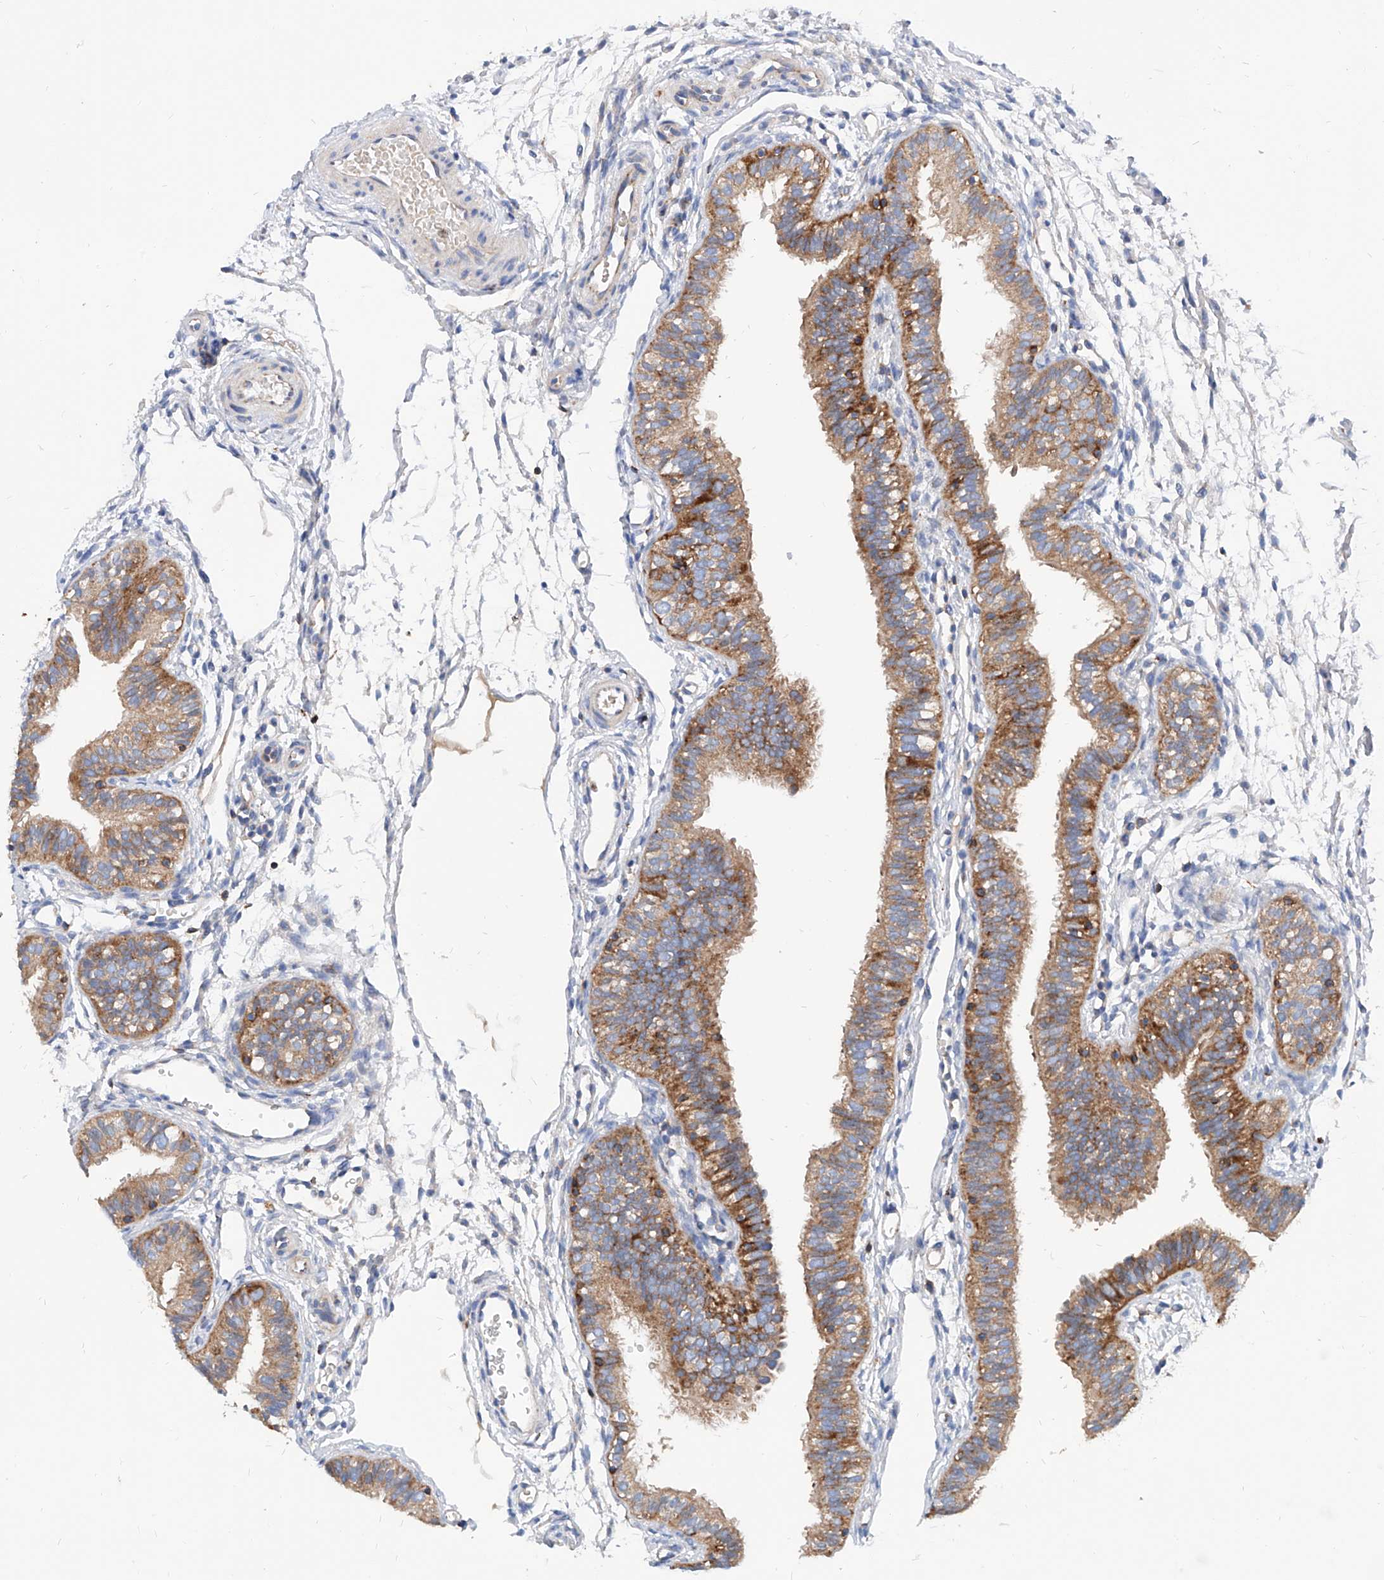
{"staining": {"intensity": "moderate", "quantity": ">75%", "location": "cytoplasmic/membranous"}, "tissue": "fallopian tube", "cell_type": "Glandular cells", "image_type": "normal", "snomed": [{"axis": "morphology", "description": "Normal tissue, NOS"}, {"axis": "topography", "description": "Fallopian tube"}], "caption": "Immunohistochemistry (DAB) staining of unremarkable fallopian tube reveals moderate cytoplasmic/membranous protein positivity in approximately >75% of glandular cells. The staining was performed using DAB (3,3'-diaminobenzidine) to visualize the protein expression in brown, while the nuclei were stained in blue with hematoxylin (Magnification: 20x).", "gene": "CPNE5", "patient": {"sex": "female", "age": 35}}